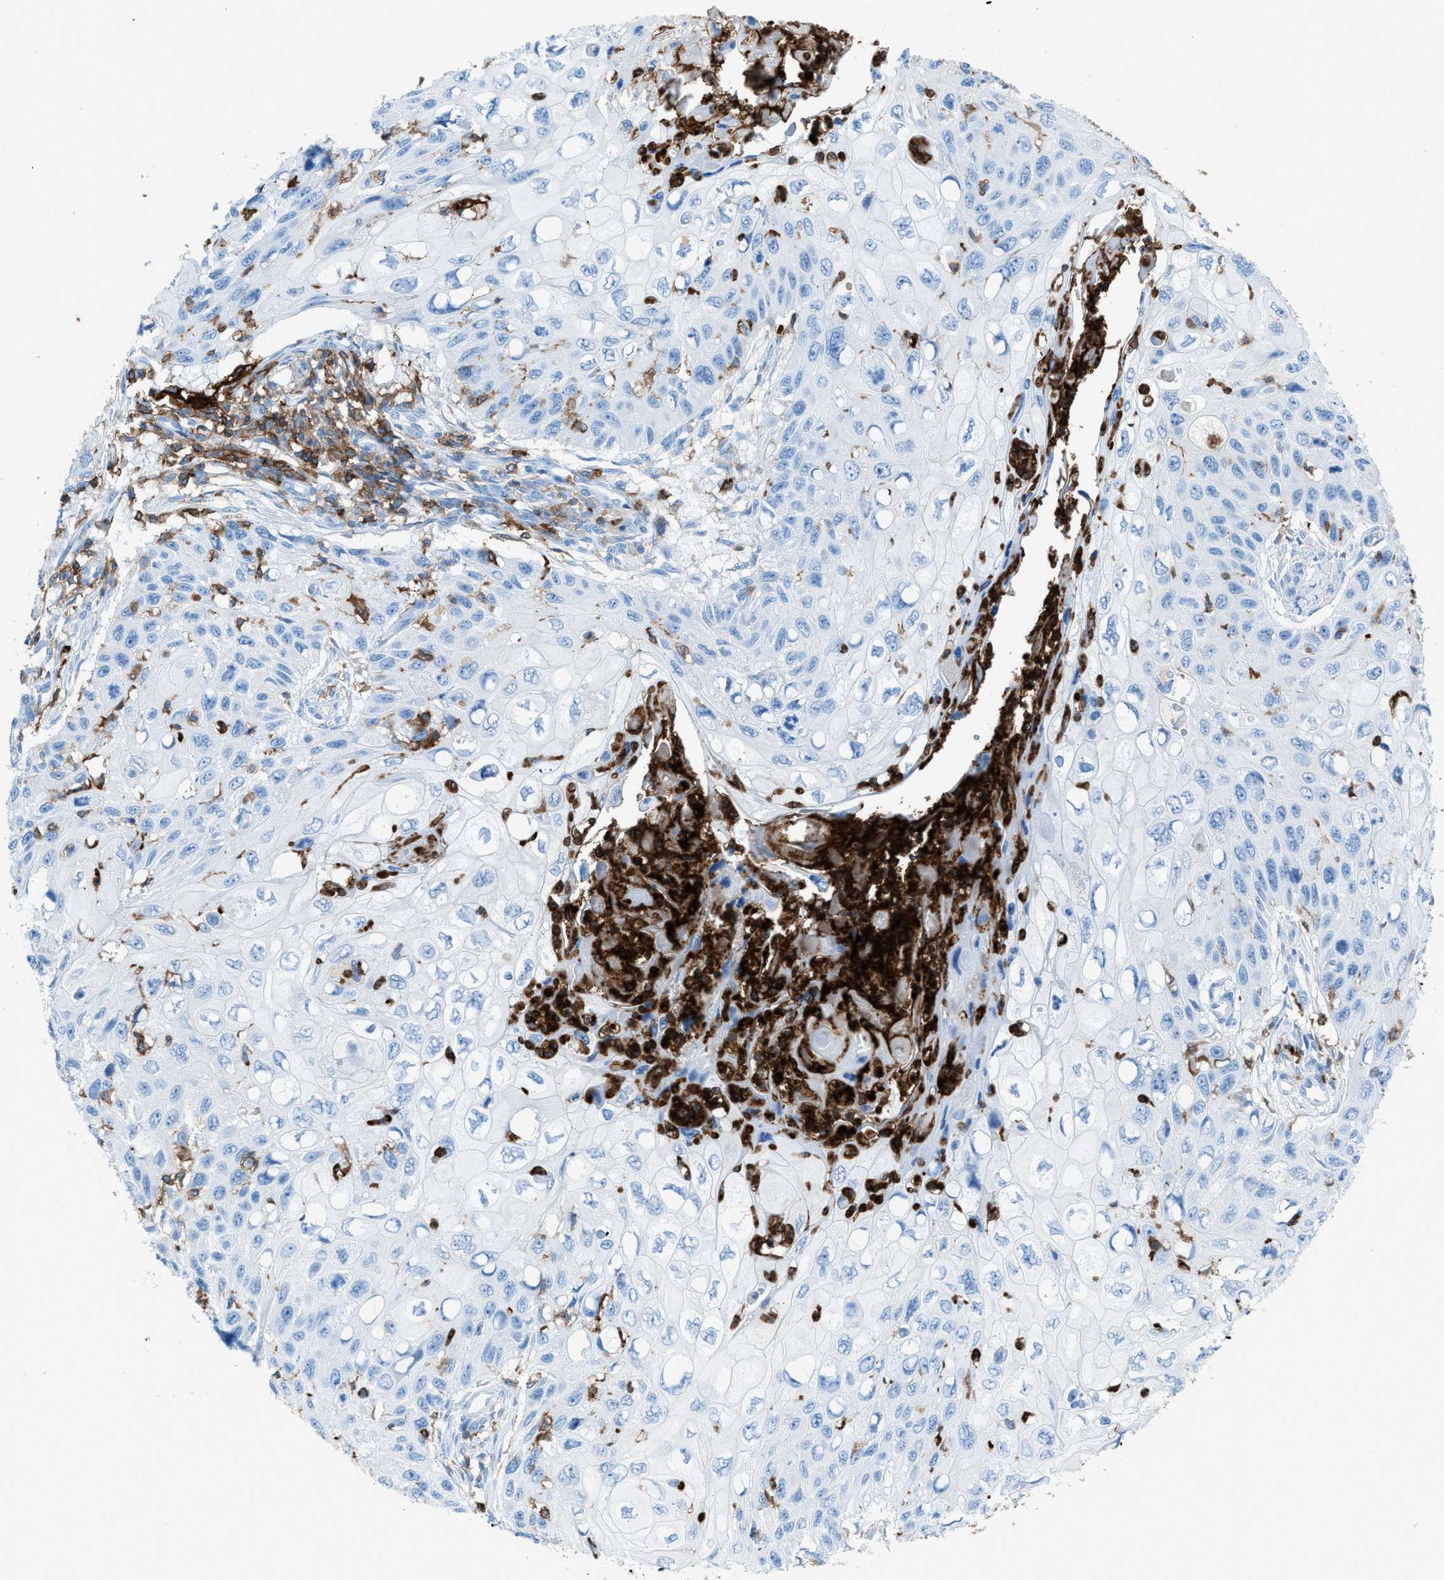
{"staining": {"intensity": "negative", "quantity": "none", "location": "none"}, "tissue": "cervical cancer", "cell_type": "Tumor cells", "image_type": "cancer", "snomed": [{"axis": "morphology", "description": "Squamous cell carcinoma, NOS"}, {"axis": "topography", "description": "Cervix"}], "caption": "Immunohistochemistry (IHC) photomicrograph of human squamous cell carcinoma (cervical) stained for a protein (brown), which demonstrates no positivity in tumor cells.", "gene": "ITGB2", "patient": {"sex": "female", "age": 70}}